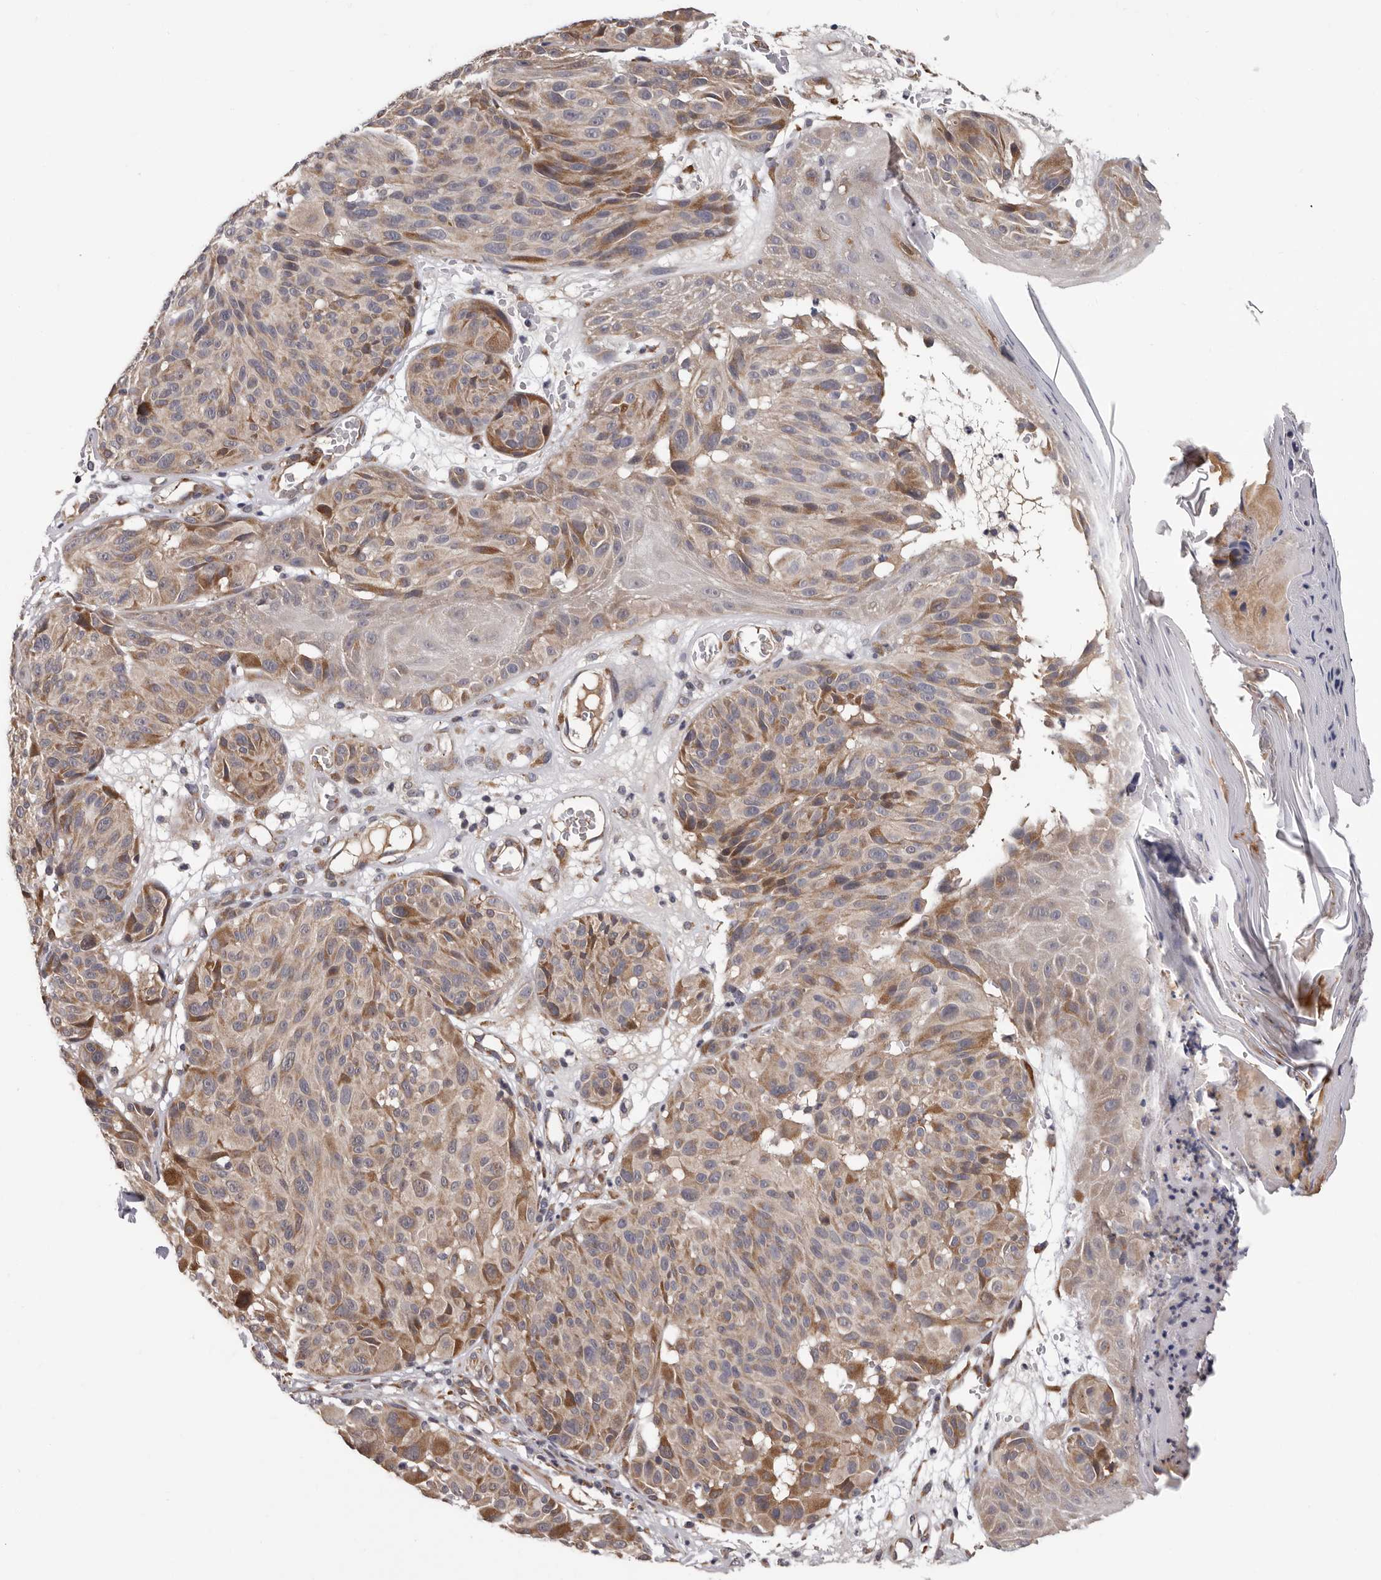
{"staining": {"intensity": "moderate", "quantity": ">75%", "location": "cytoplasmic/membranous"}, "tissue": "melanoma", "cell_type": "Tumor cells", "image_type": "cancer", "snomed": [{"axis": "morphology", "description": "Malignant melanoma, NOS"}, {"axis": "topography", "description": "Skin"}], "caption": "Melanoma stained with immunohistochemistry (IHC) shows moderate cytoplasmic/membranous expression in approximately >75% of tumor cells.", "gene": "MED8", "patient": {"sex": "male", "age": 83}}